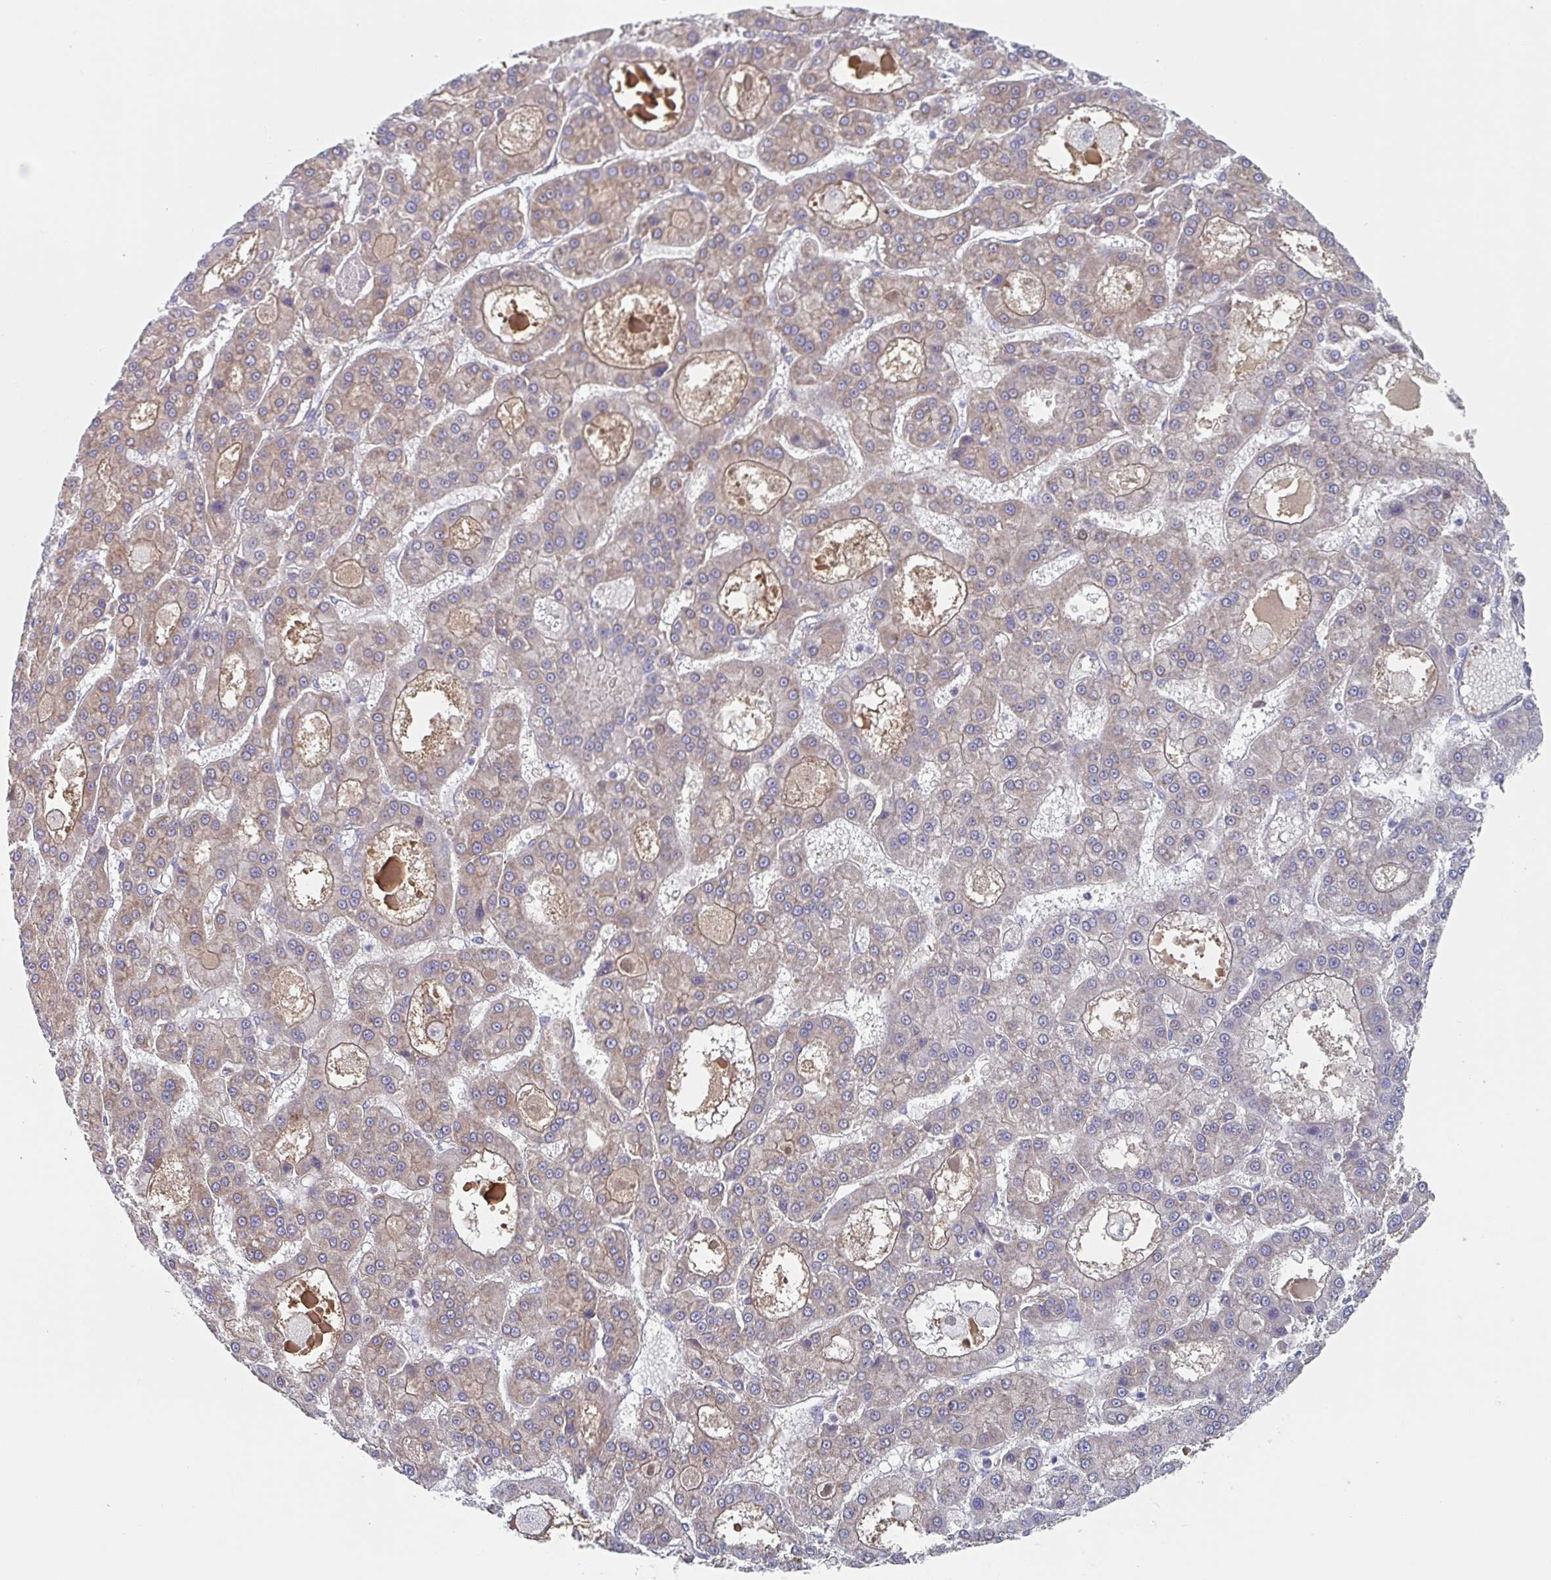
{"staining": {"intensity": "weak", "quantity": "25%-75%", "location": "cytoplasmic/membranous"}, "tissue": "liver cancer", "cell_type": "Tumor cells", "image_type": "cancer", "snomed": [{"axis": "morphology", "description": "Carcinoma, Hepatocellular, NOS"}, {"axis": "topography", "description": "Liver"}], "caption": "Immunohistochemical staining of human liver cancer (hepatocellular carcinoma) demonstrates low levels of weak cytoplasmic/membranous protein expression in about 25%-75% of tumor cells.", "gene": "AMPD2", "patient": {"sex": "male", "age": 70}}